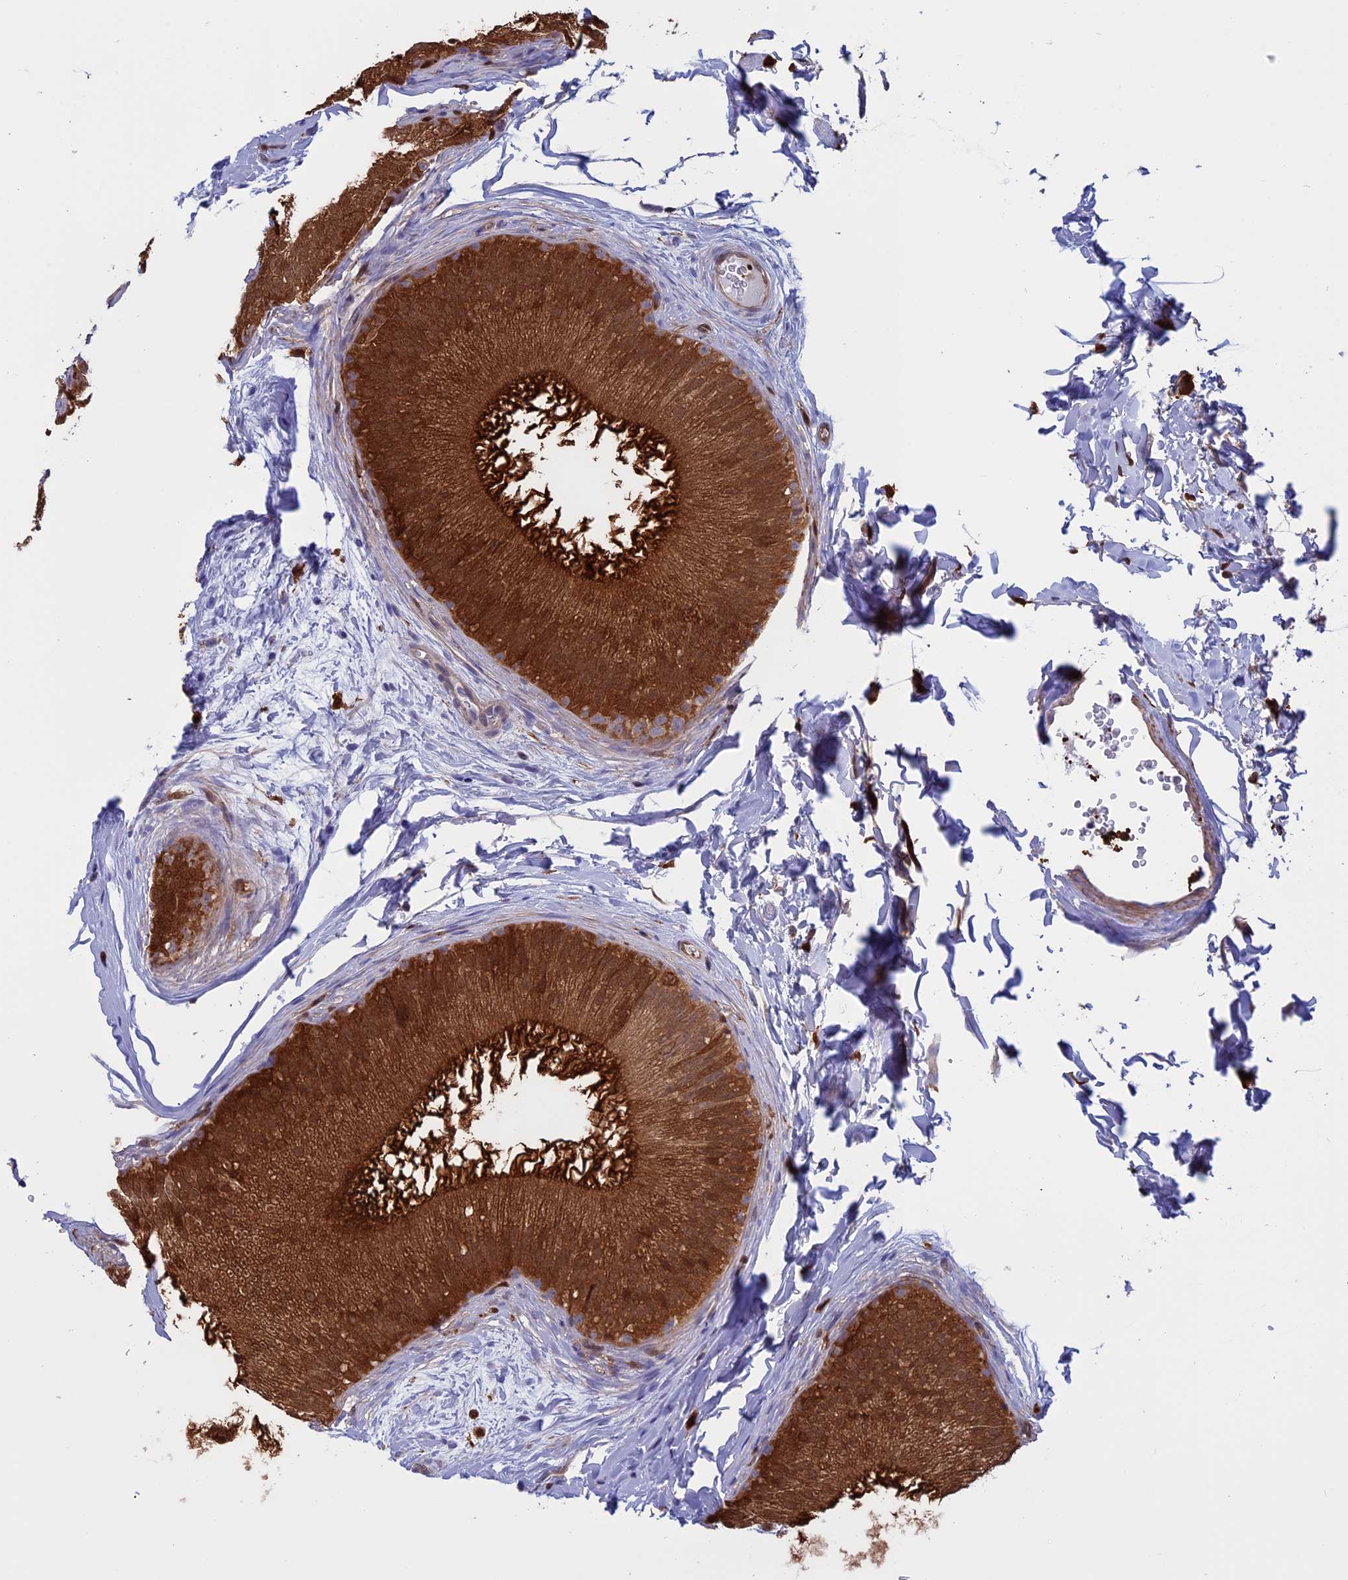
{"staining": {"intensity": "strong", "quantity": ">75%", "location": "cytoplasmic/membranous"}, "tissue": "epididymis", "cell_type": "Glandular cells", "image_type": "normal", "snomed": [{"axis": "morphology", "description": "Normal tissue, NOS"}, {"axis": "topography", "description": "Epididymis"}], "caption": "Epididymis stained for a protein (brown) displays strong cytoplasmic/membranous positive expression in approximately >75% of glandular cells.", "gene": "ARHGAP18", "patient": {"sex": "male", "age": 45}}